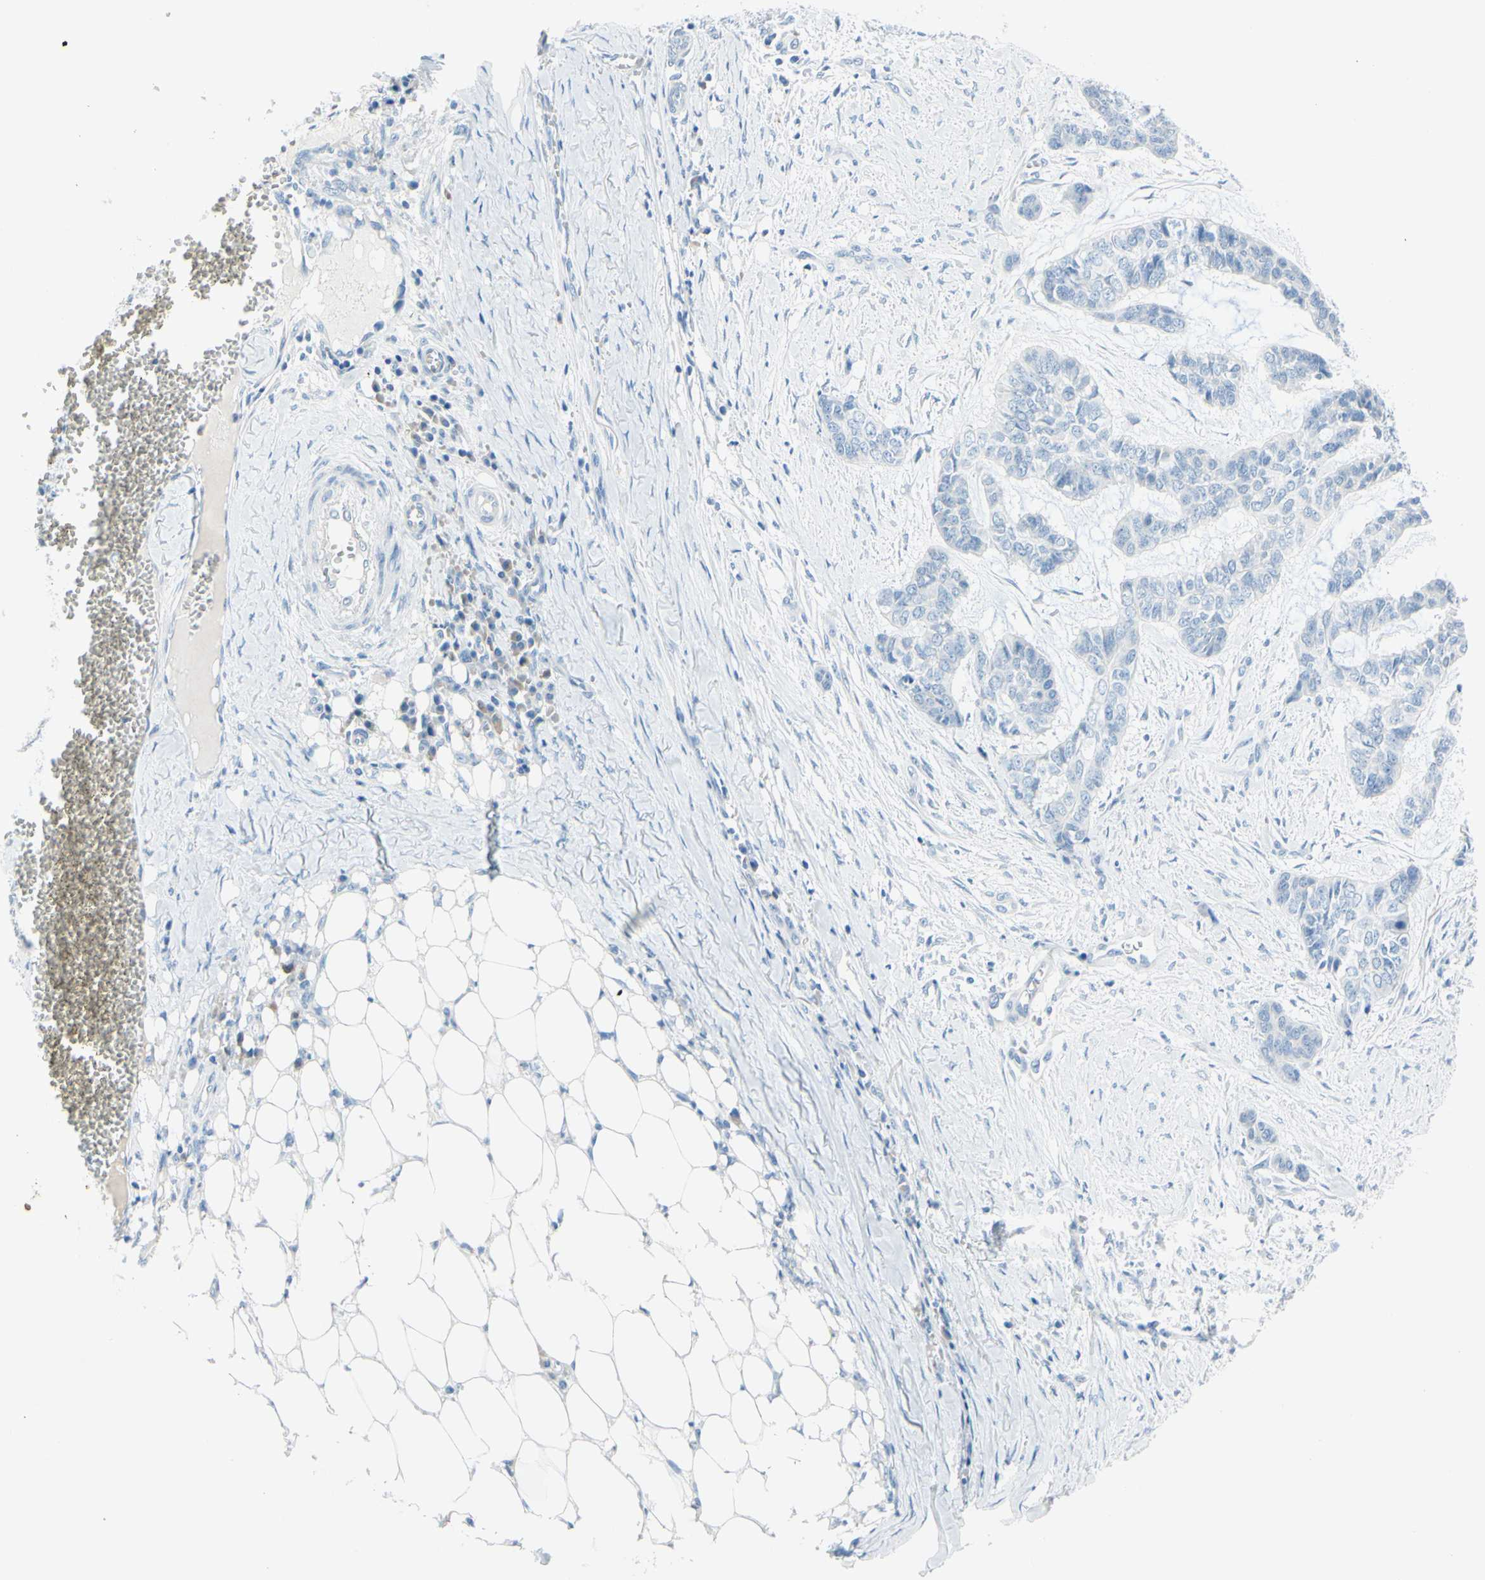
{"staining": {"intensity": "negative", "quantity": "none", "location": "none"}, "tissue": "skin cancer", "cell_type": "Tumor cells", "image_type": "cancer", "snomed": [{"axis": "morphology", "description": "Basal cell carcinoma"}, {"axis": "topography", "description": "Skin"}], "caption": "Immunohistochemistry (IHC) photomicrograph of human skin cancer stained for a protein (brown), which reveals no expression in tumor cells.", "gene": "DCT", "patient": {"sex": "female", "age": 64}}